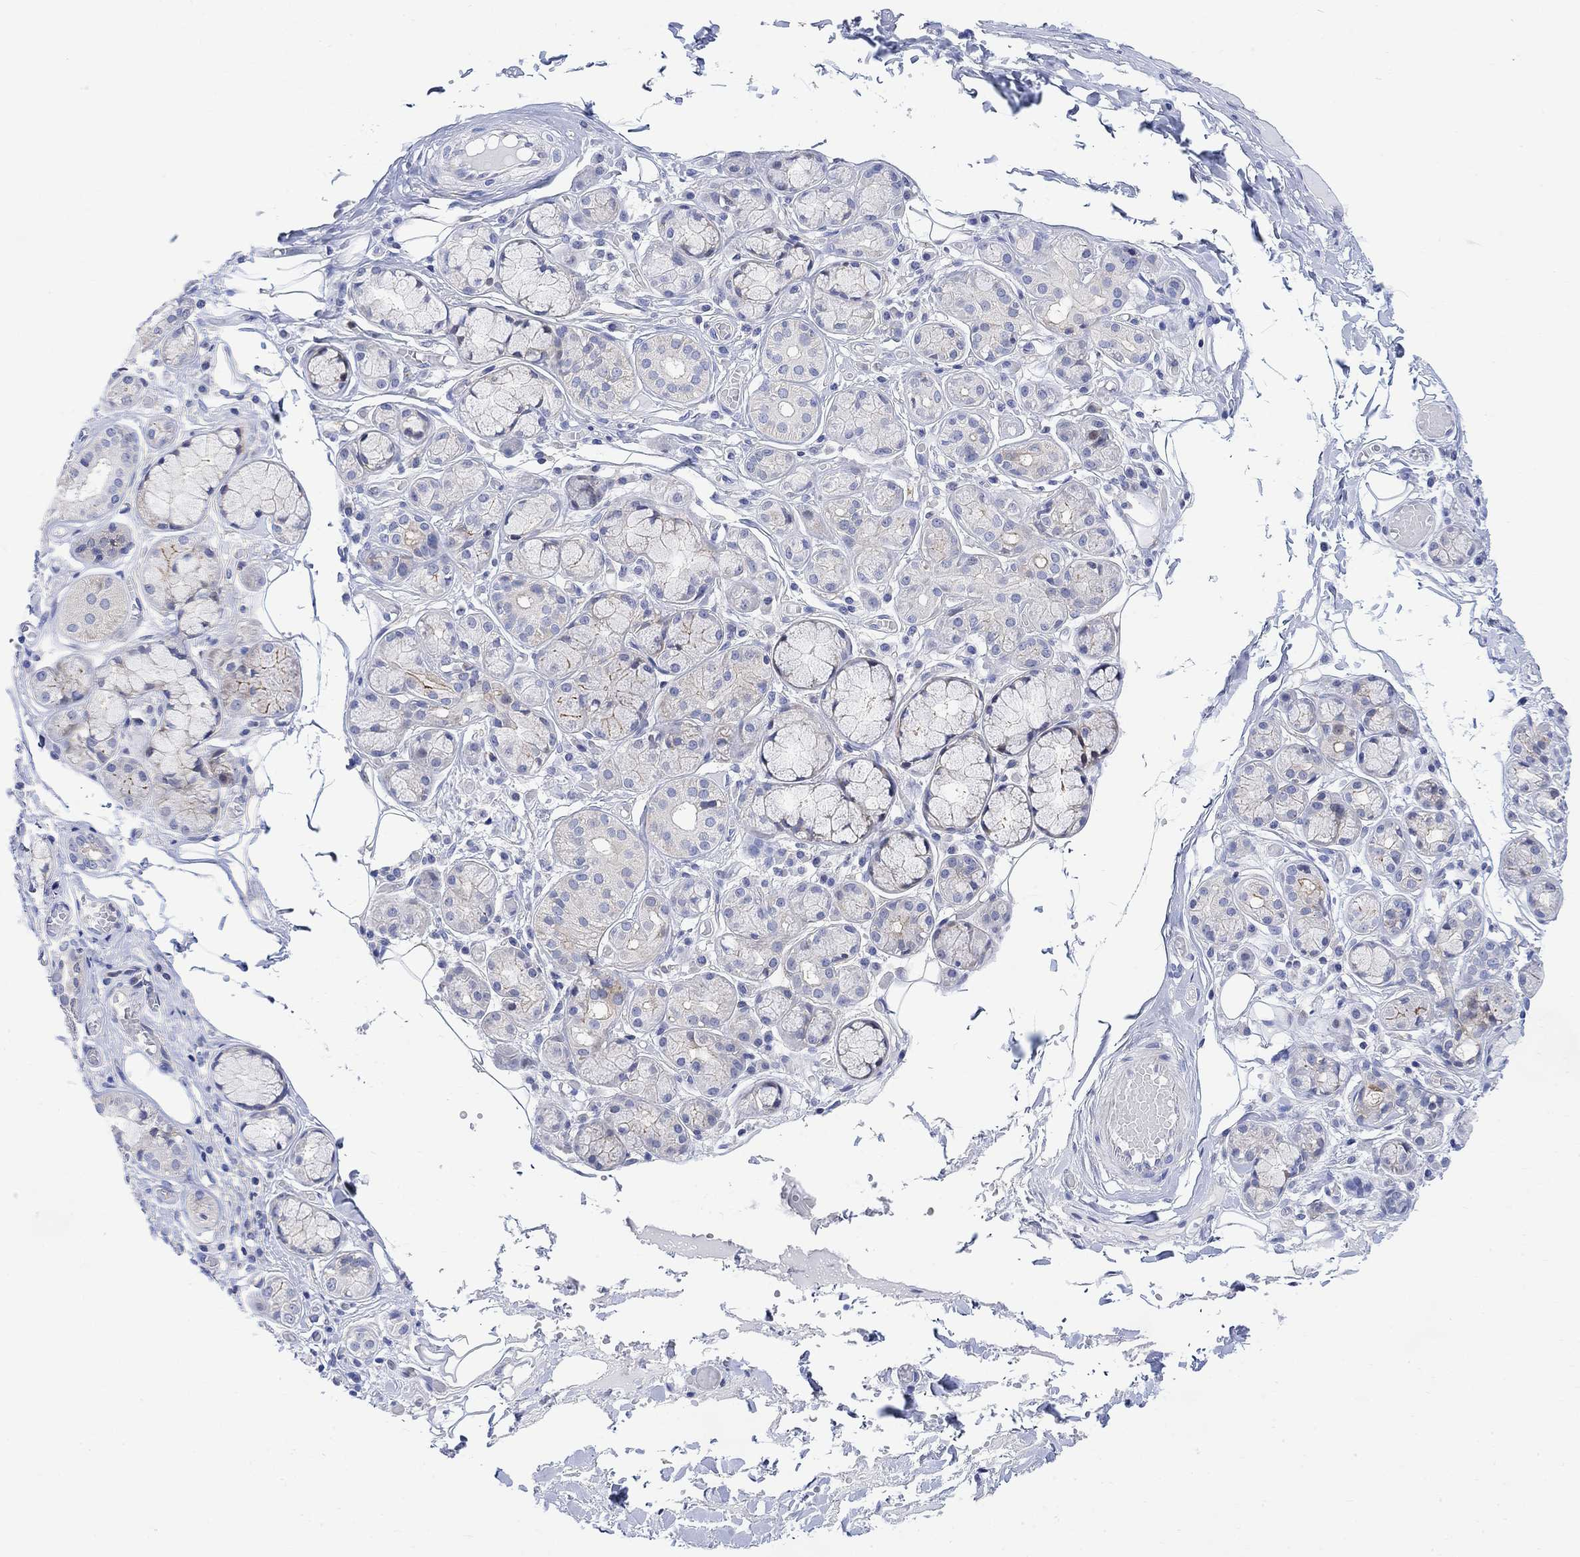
{"staining": {"intensity": "moderate", "quantity": "<25%", "location": "cytoplasmic/membranous"}, "tissue": "salivary gland", "cell_type": "Glandular cells", "image_type": "normal", "snomed": [{"axis": "morphology", "description": "Normal tissue, NOS"}, {"axis": "topography", "description": "Salivary gland"}, {"axis": "topography", "description": "Peripheral nerve tissue"}], "caption": "Protein expression analysis of benign human salivary gland reveals moderate cytoplasmic/membranous positivity in about <25% of glandular cells.", "gene": "ARSK", "patient": {"sex": "male", "age": 71}}